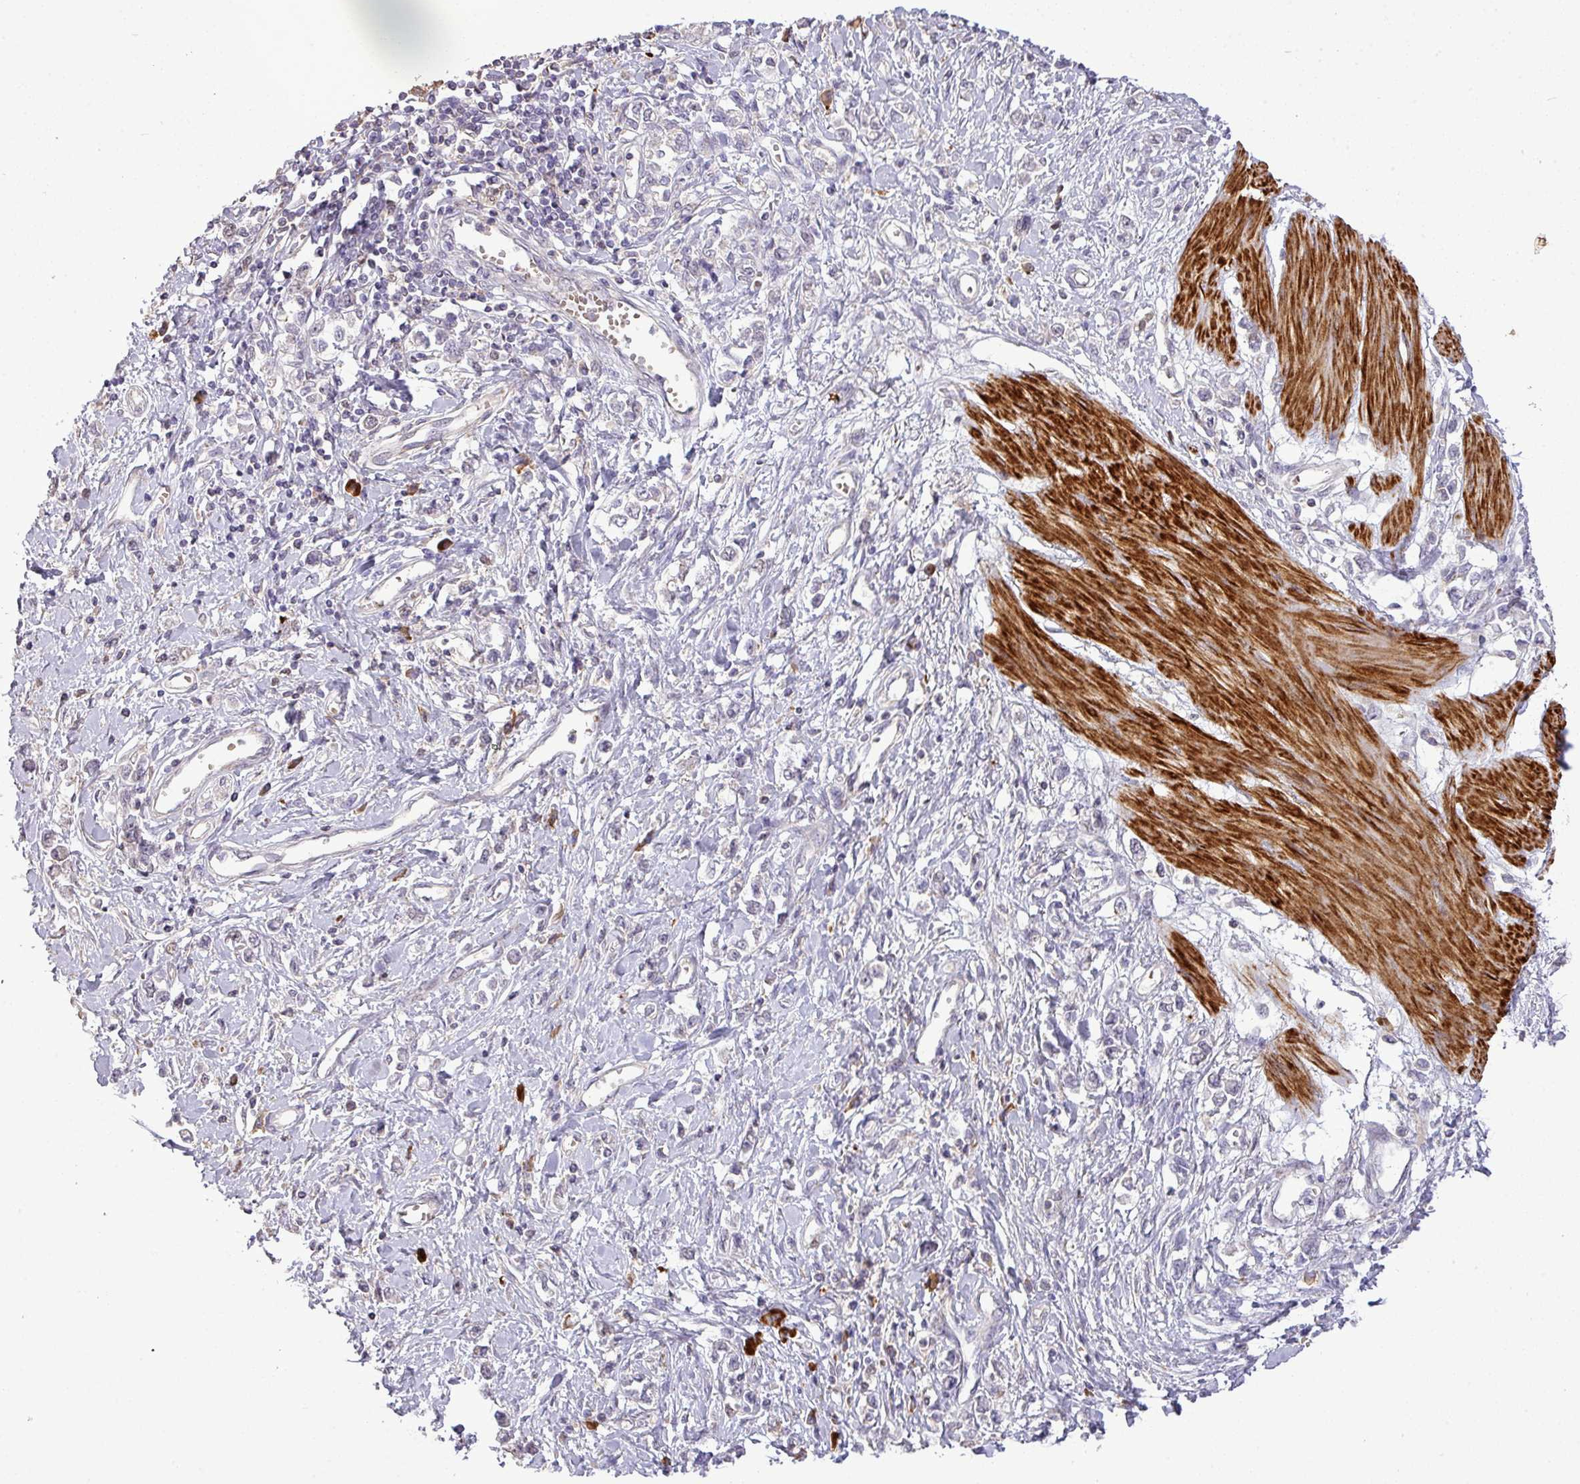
{"staining": {"intensity": "negative", "quantity": "none", "location": "none"}, "tissue": "stomach cancer", "cell_type": "Tumor cells", "image_type": "cancer", "snomed": [{"axis": "morphology", "description": "Adenocarcinoma, NOS"}, {"axis": "topography", "description": "Stomach"}], "caption": "Stomach cancer stained for a protein using immunohistochemistry (IHC) reveals no expression tumor cells.", "gene": "TPRA1", "patient": {"sex": "female", "age": 76}}